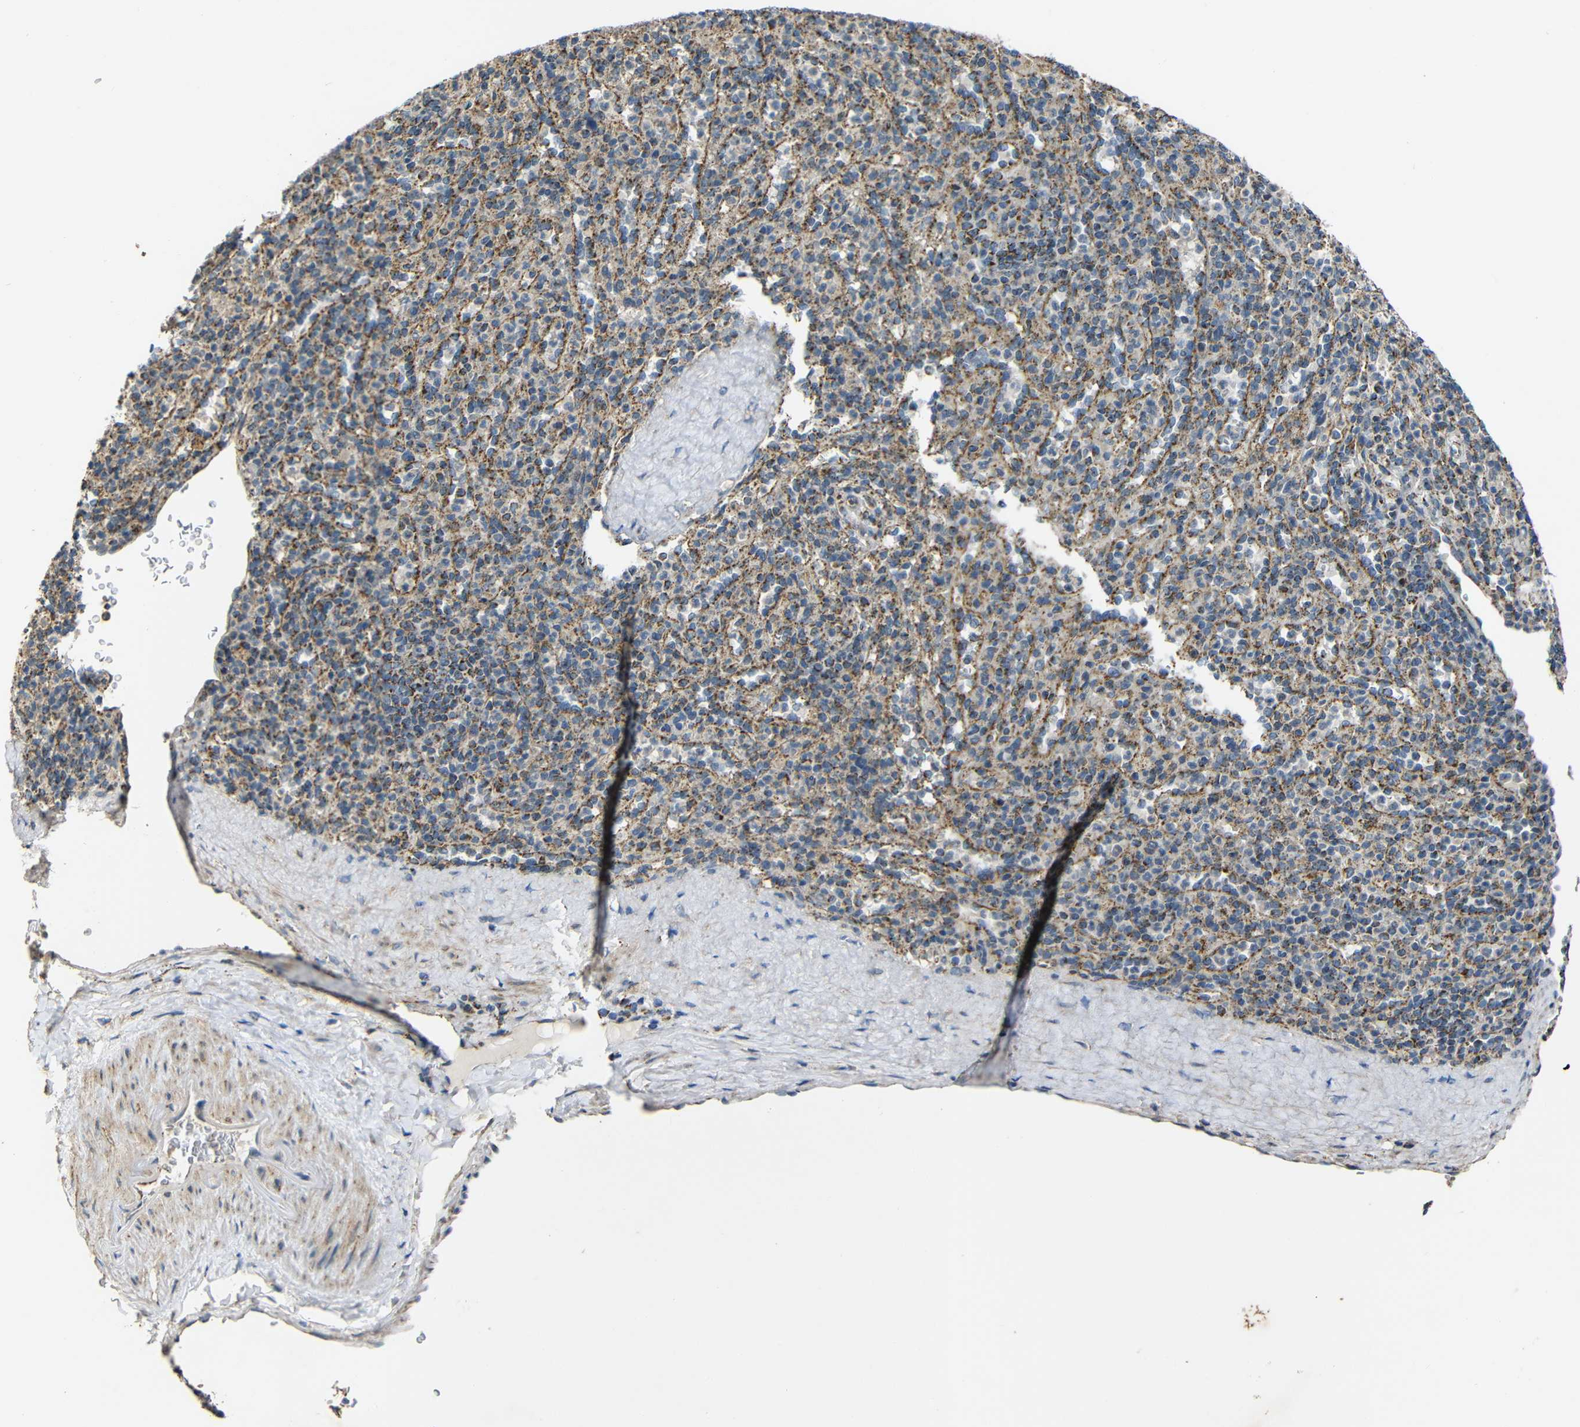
{"staining": {"intensity": "moderate", "quantity": "25%-75%", "location": "cytoplasmic/membranous"}, "tissue": "spleen", "cell_type": "Cells in red pulp", "image_type": "normal", "snomed": [{"axis": "morphology", "description": "Normal tissue, NOS"}, {"axis": "topography", "description": "Spleen"}], "caption": "Immunohistochemical staining of benign spleen shows moderate cytoplasmic/membranous protein positivity in approximately 25%-75% of cells in red pulp. (Stains: DAB (3,3'-diaminobenzidine) in brown, nuclei in blue, Microscopy: brightfield microscopy at high magnification).", "gene": "NR3C2", "patient": {"sex": "male", "age": 36}}